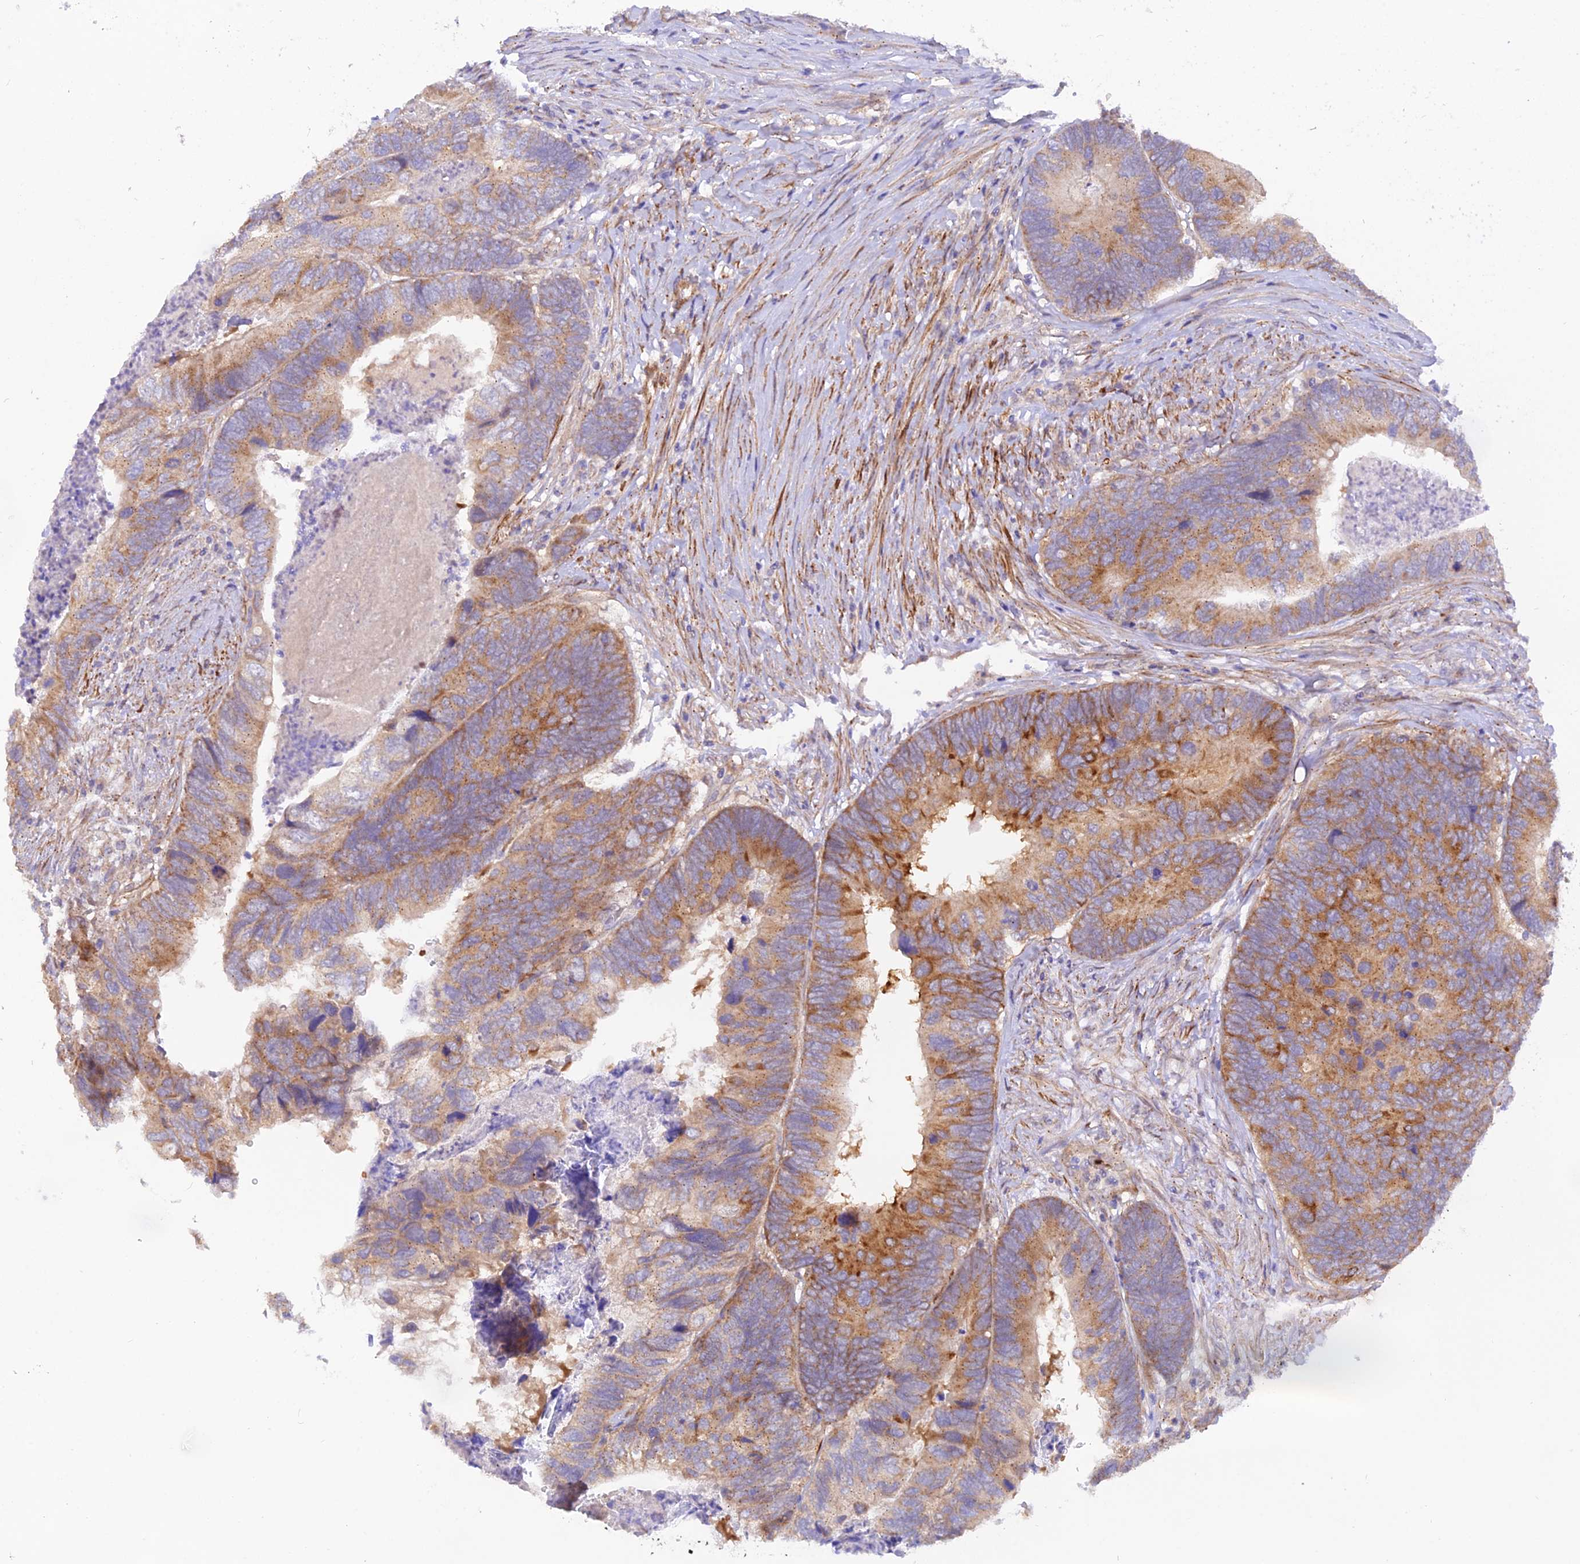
{"staining": {"intensity": "moderate", "quantity": ">75%", "location": "cytoplasmic/membranous"}, "tissue": "colorectal cancer", "cell_type": "Tumor cells", "image_type": "cancer", "snomed": [{"axis": "morphology", "description": "Adenocarcinoma, NOS"}, {"axis": "topography", "description": "Colon"}], "caption": "This histopathology image exhibits colorectal cancer stained with immunohistochemistry (IHC) to label a protein in brown. The cytoplasmic/membranous of tumor cells show moderate positivity for the protein. Nuclei are counter-stained blue.", "gene": "WDFY4", "patient": {"sex": "female", "age": 67}}